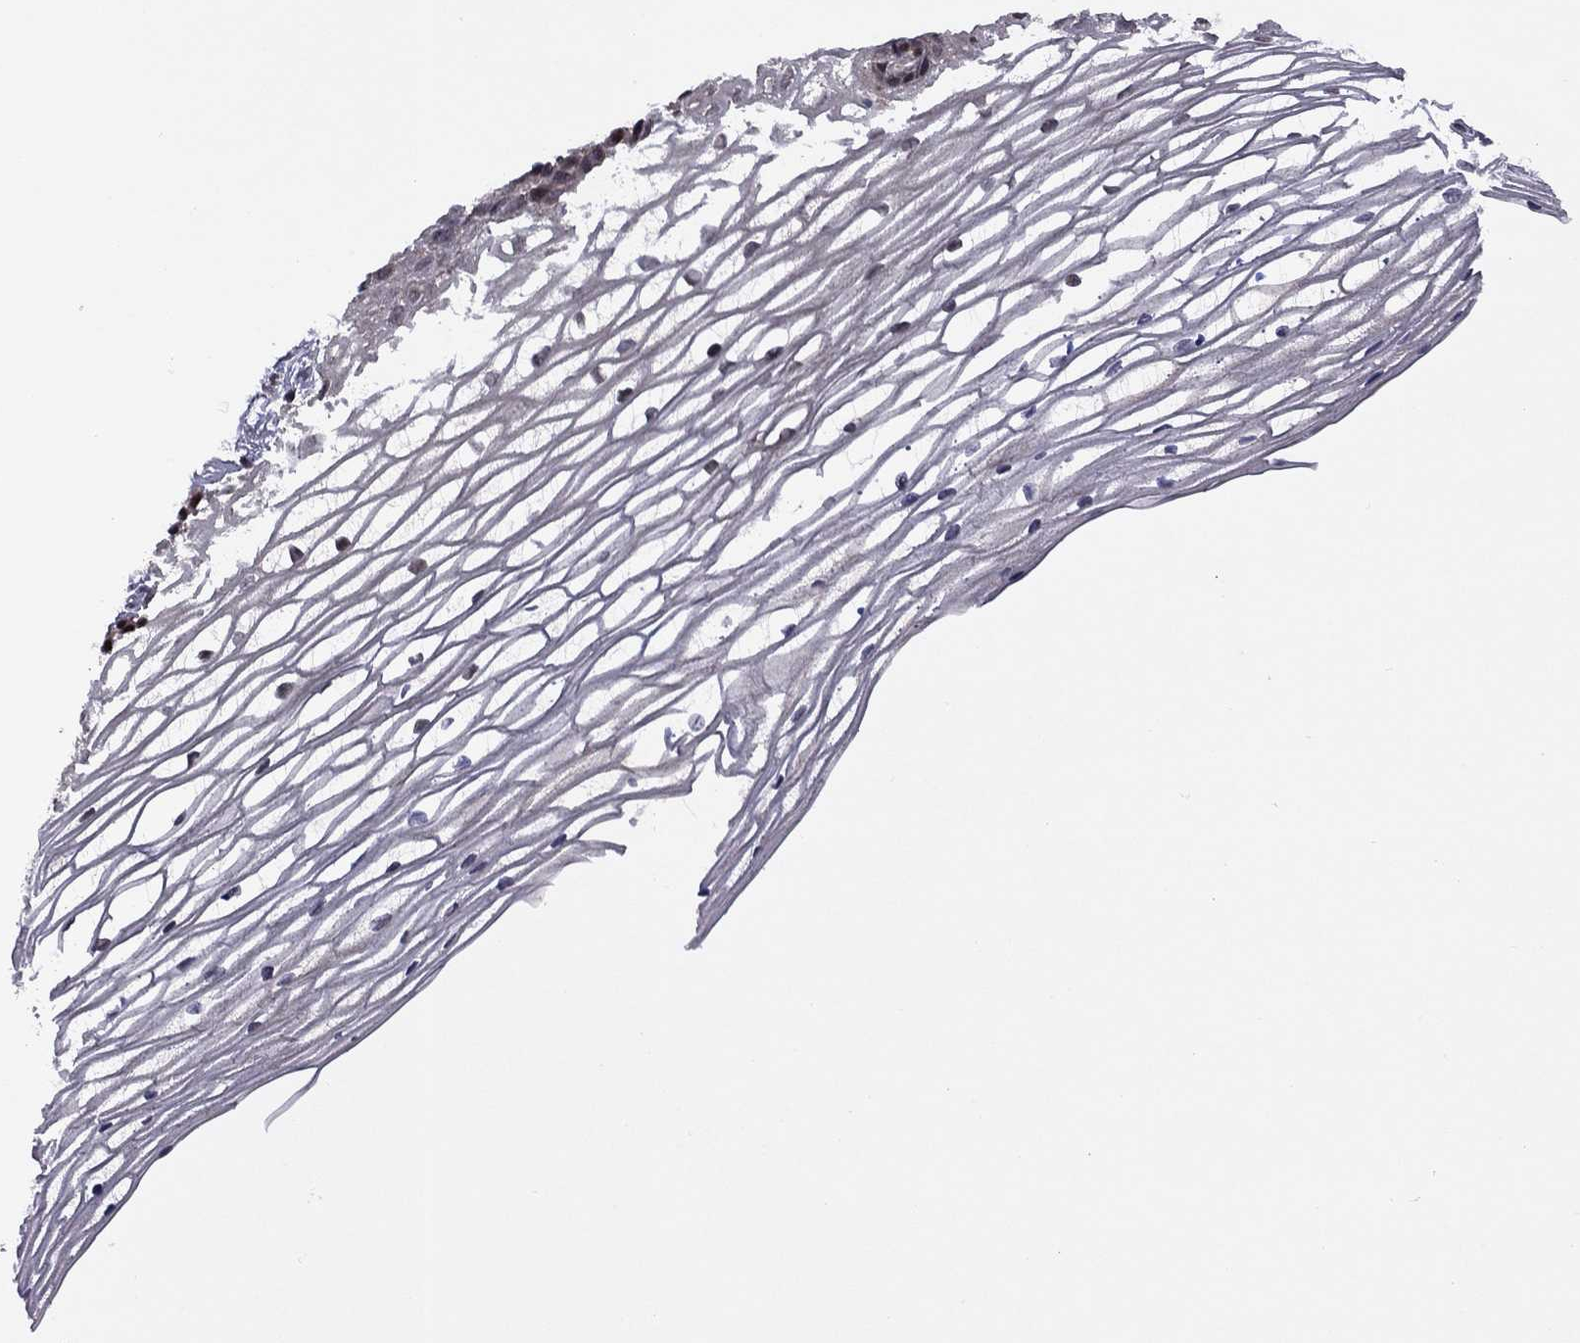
{"staining": {"intensity": "negative", "quantity": "none", "location": "none"}, "tissue": "cervix", "cell_type": "Glandular cells", "image_type": "normal", "snomed": [{"axis": "morphology", "description": "Normal tissue, NOS"}, {"axis": "topography", "description": "Cervix"}], "caption": "DAB immunohistochemical staining of normal human cervix demonstrates no significant positivity in glandular cells.", "gene": "IPP", "patient": {"sex": "female", "age": 40}}